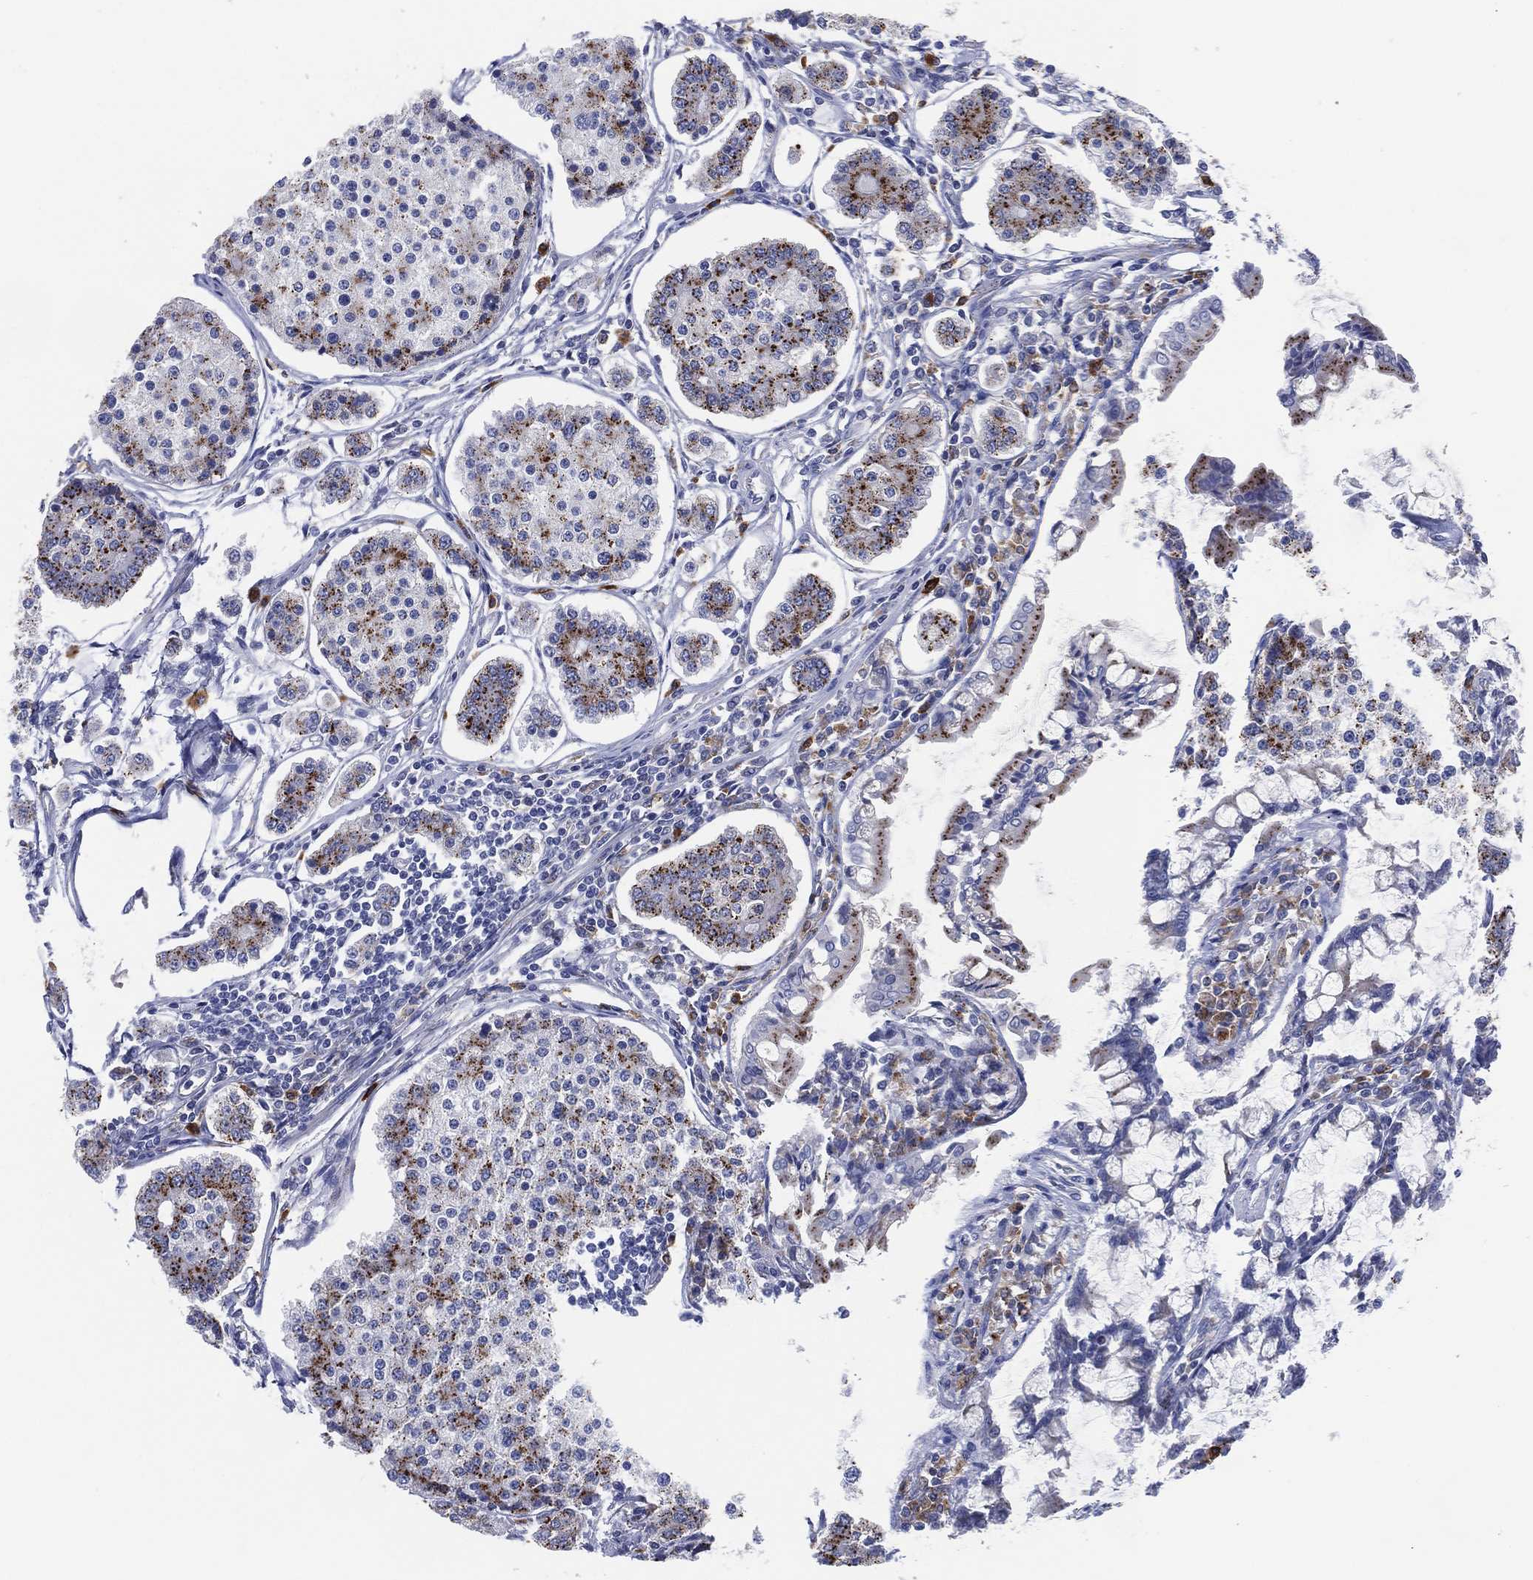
{"staining": {"intensity": "weak", "quantity": "25%-75%", "location": "cytoplasmic/membranous"}, "tissue": "carcinoid", "cell_type": "Tumor cells", "image_type": "cancer", "snomed": [{"axis": "morphology", "description": "Carcinoid, malignant, NOS"}, {"axis": "topography", "description": "Small intestine"}], "caption": "Protein staining reveals weak cytoplasmic/membranous positivity in approximately 25%-75% of tumor cells in carcinoid.", "gene": "GALNS", "patient": {"sex": "female", "age": 65}}